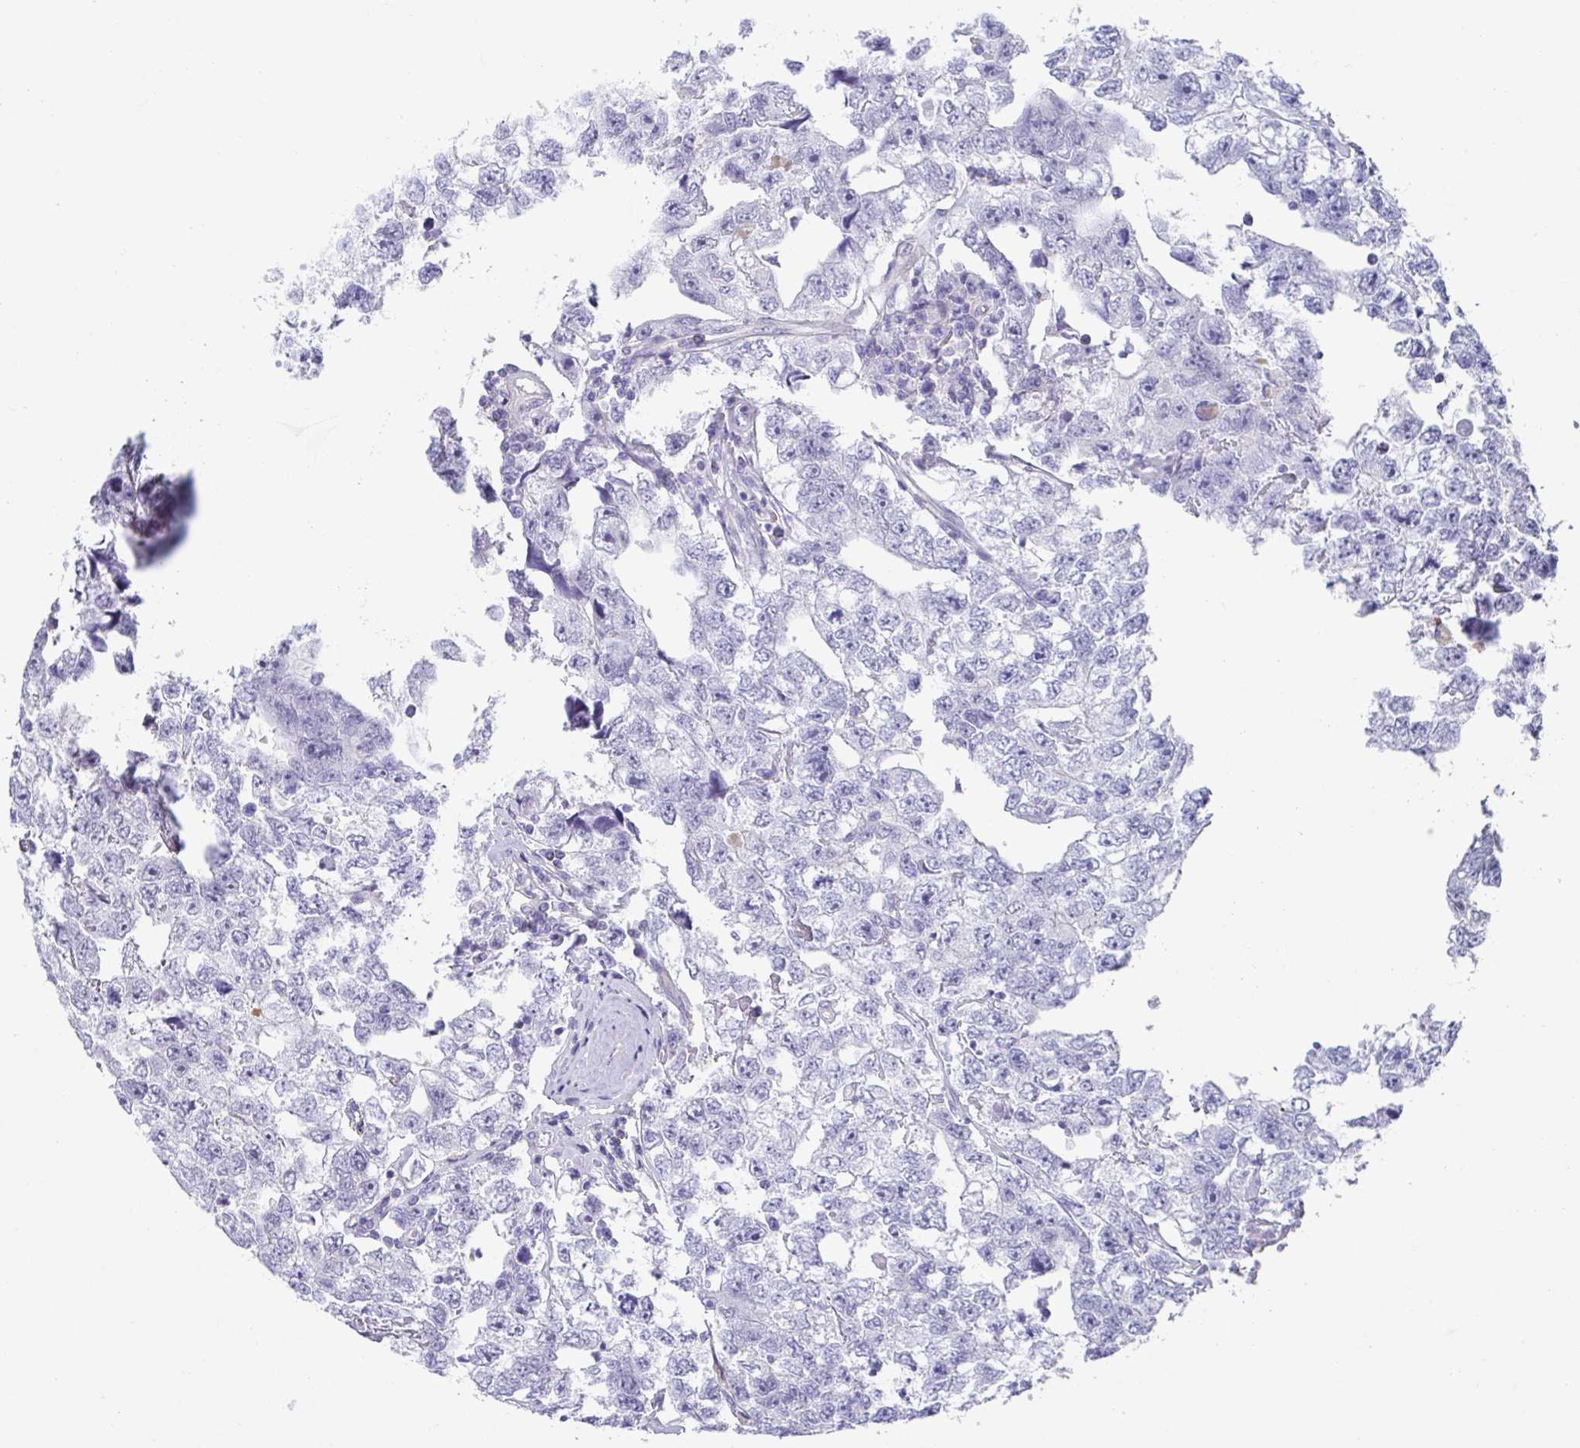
{"staining": {"intensity": "negative", "quantity": "none", "location": "none"}, "tissue": "testis cancer", "cell_type": "Tumor cells", "image_type": "cancer", "snomed": [{"axis": "morphology", "description": "Carcinoma, Embryonal, NOS"}, {"axis": "topography", "description": "Testis"}], "caption": "There is no significant staining in tumor cells of testis embryonal carcinoma.", "gene": "CXCR1", "patient": {"sex": "male", "age": 22}}